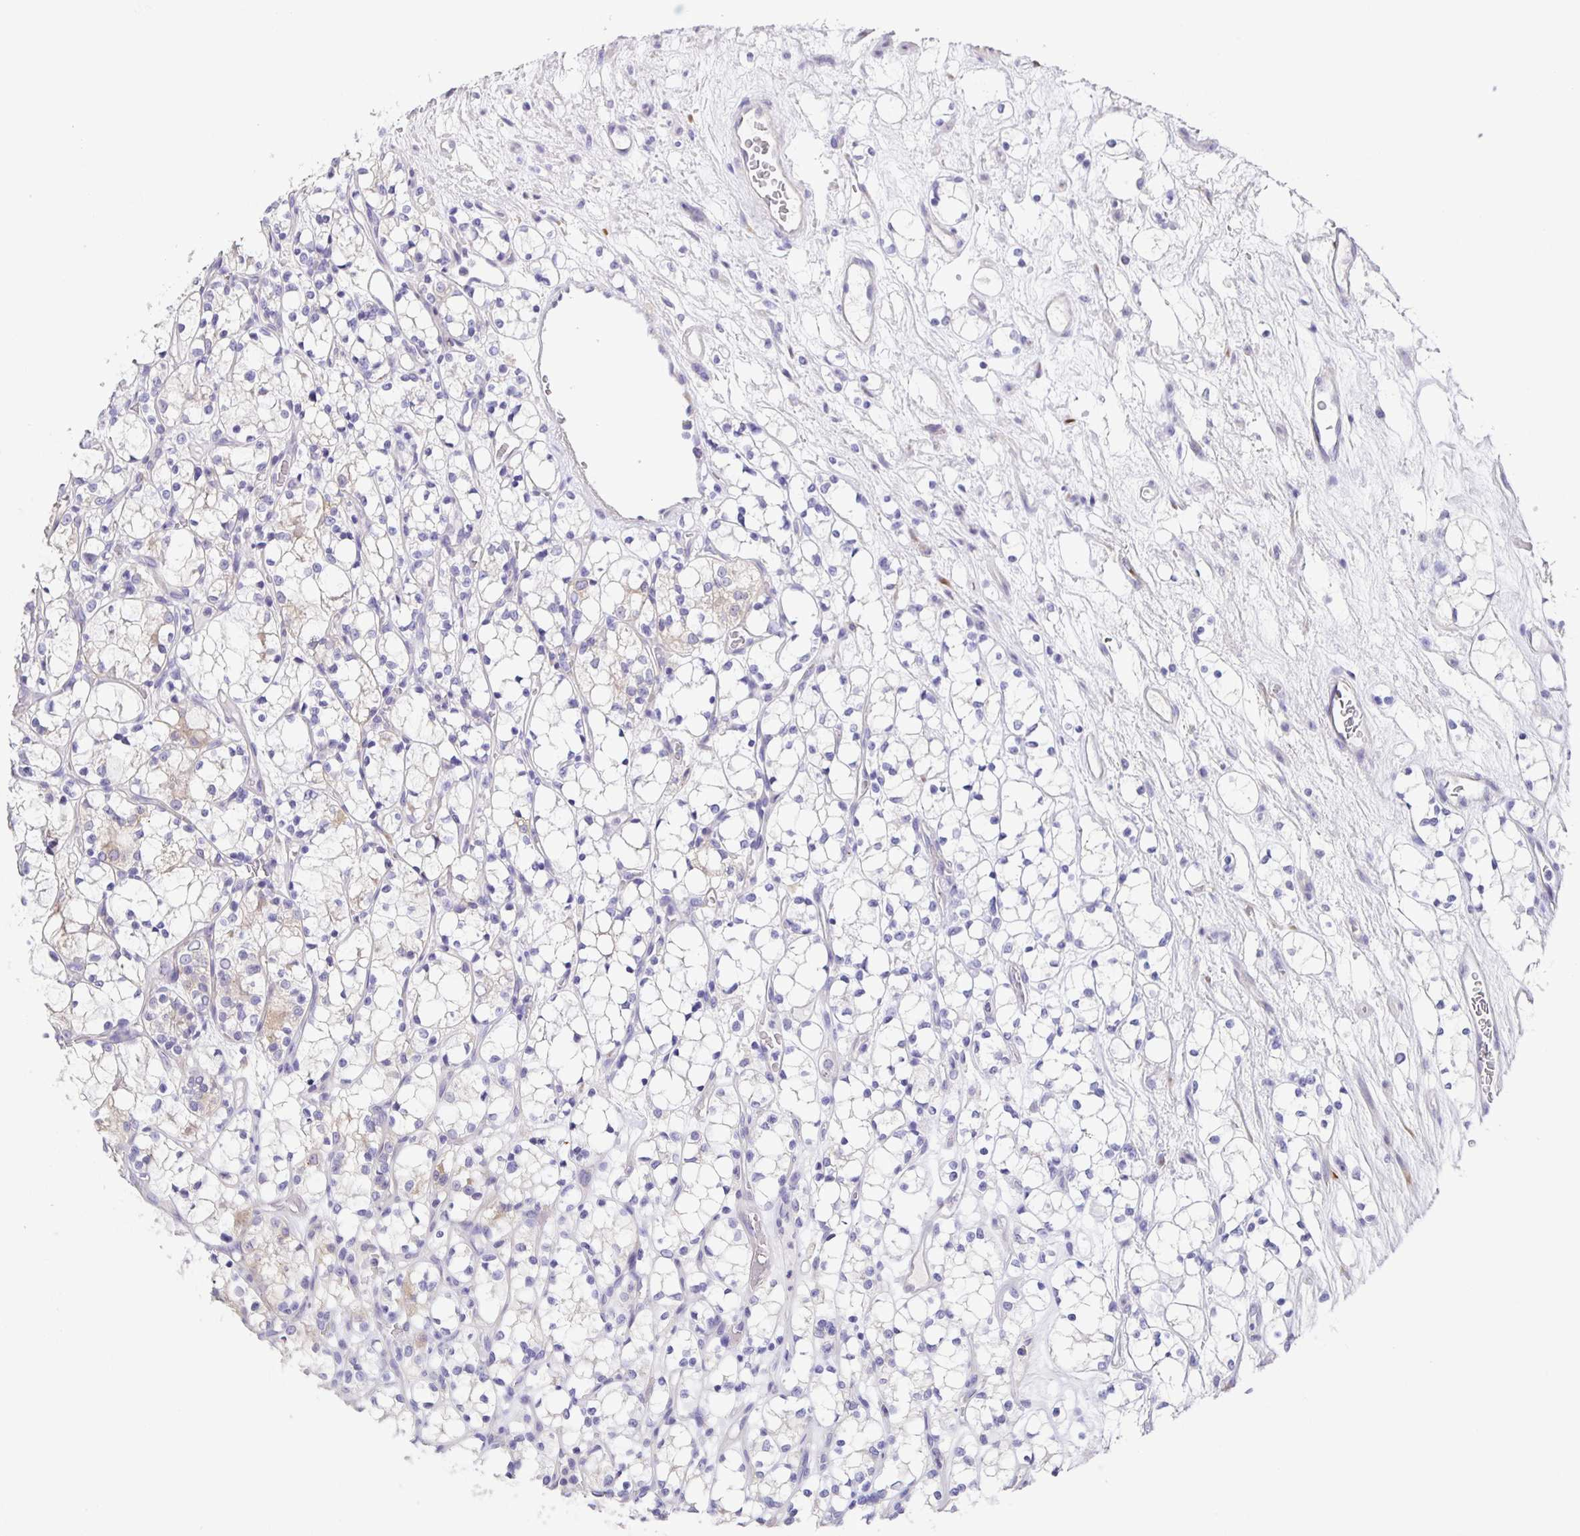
{"staining": {"intensity": "negative", "quantity": "none", "location": "none"}, "tissue": "renal cancer", "cell_type": "Tumor cells", "image_type": "cancer", "snomed": [{"axis": "morphology", "description": "Adenocarcinoma, NOS"}, {"axis": "topography", "description": "Kidney"}], "caption": "IHC micrograph of adenocarcinoma (renal) stained for a protein (brown), which demonstrates no positivity in tumor cells. (IHC, brightfield microscopy, high magnification).", "gene": "PRR36", "patient": {"sex": "female", "age": 69}}